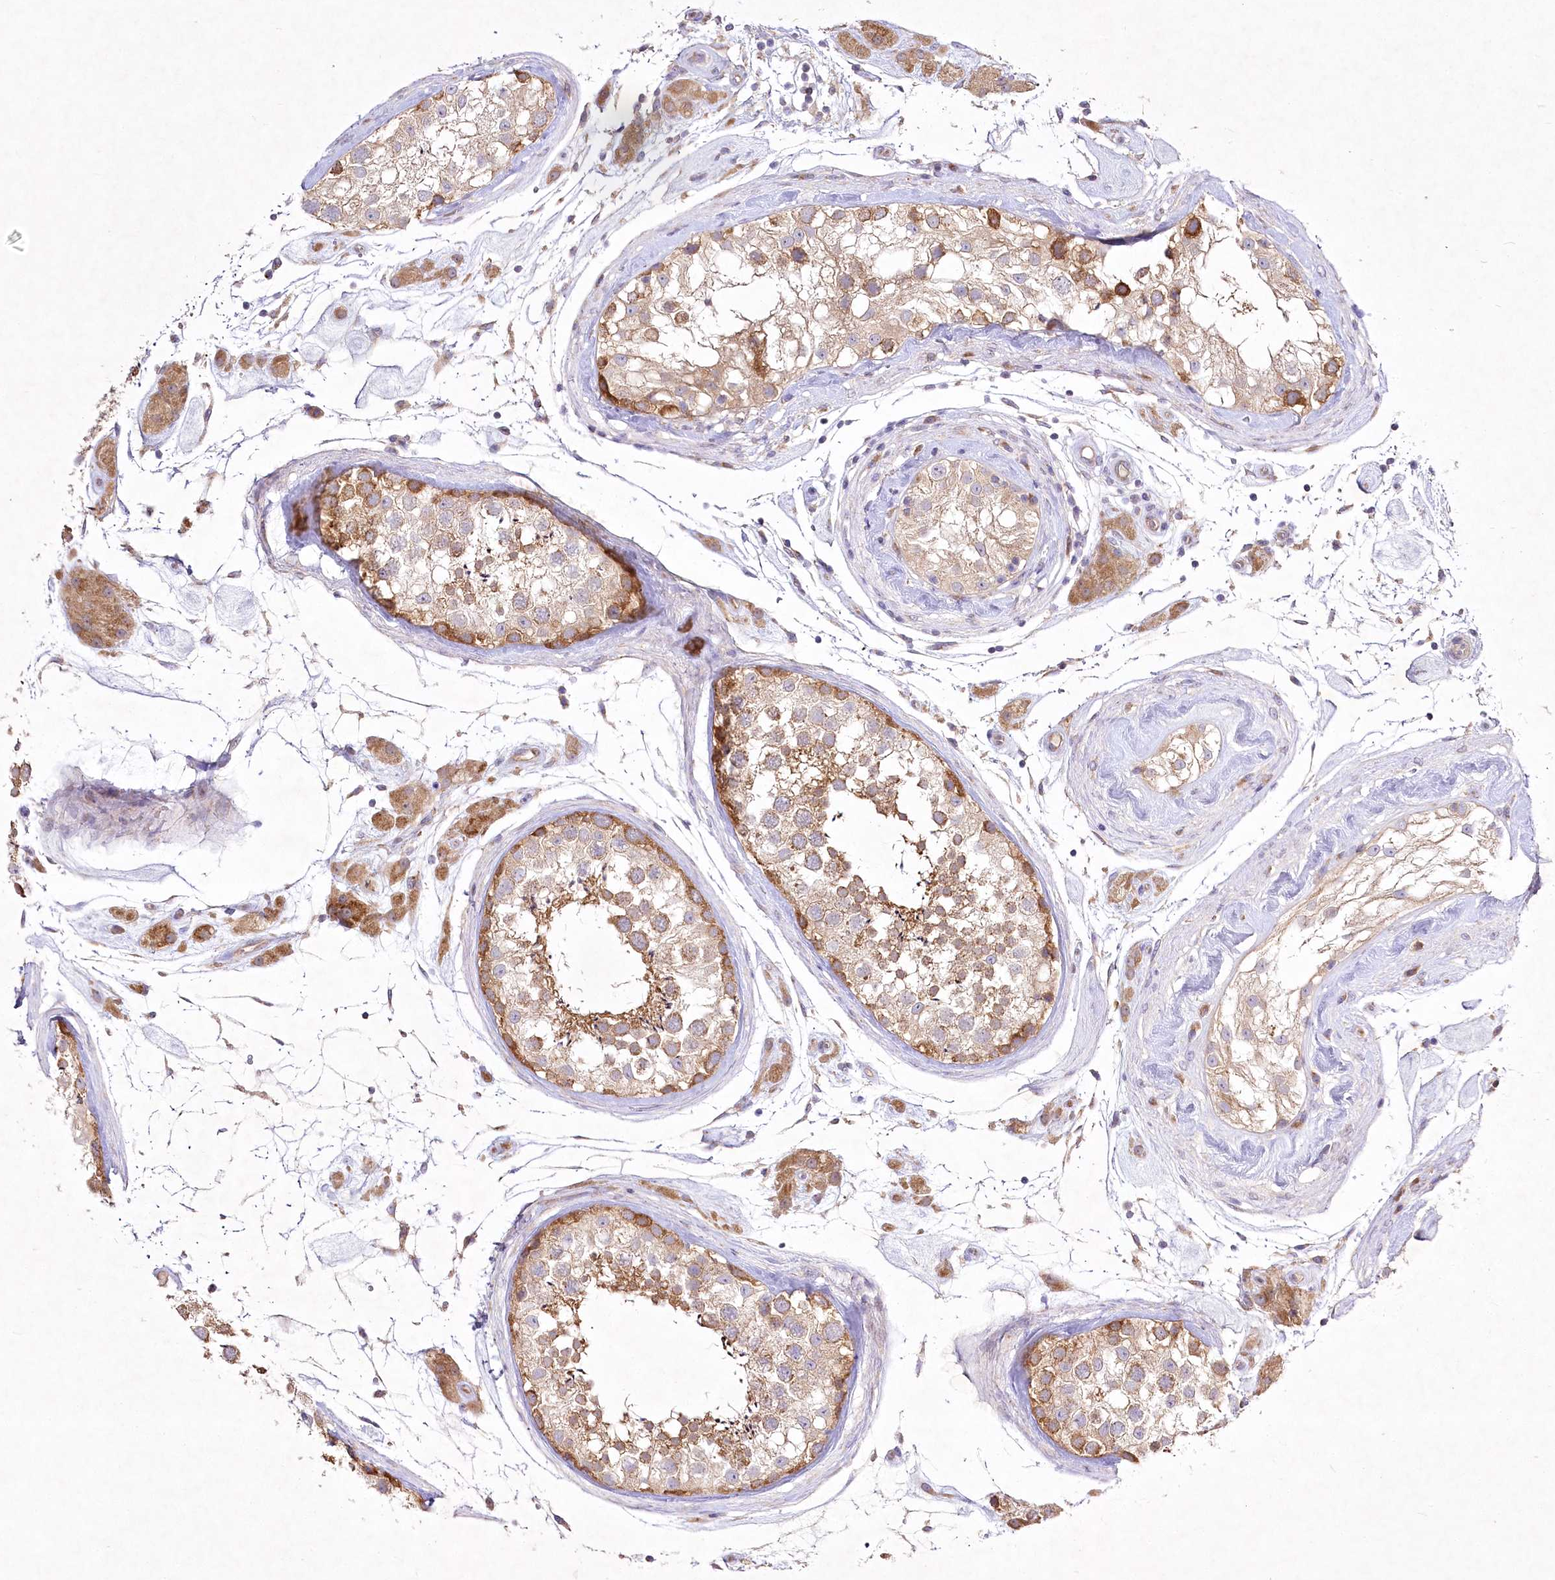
{"staining": {"intensity": "moderate", "quantity": ">75%", "location": "cytoplasmic/membranous"}, "tissue": "testis", "cell_type": "Cells in seminiferous ducts", "image_type": "normal", "snomed": [{"axis": "morphology", "description": "Normal tissue, NOS"}, {"axis": "topography", "description": "Testis"}], "caption": "Immunohistochemical staining of unremarkable testis demonstrates >75% levels of moderate cytoplasmic/membranous protein staining in about >75% of cells in seminiferous ducts. The protein of interest is shown in brown color, while the nuclei are stained blue.", "gene": "PYROXD1", "patient": {"sex": "male", "age": 46}}